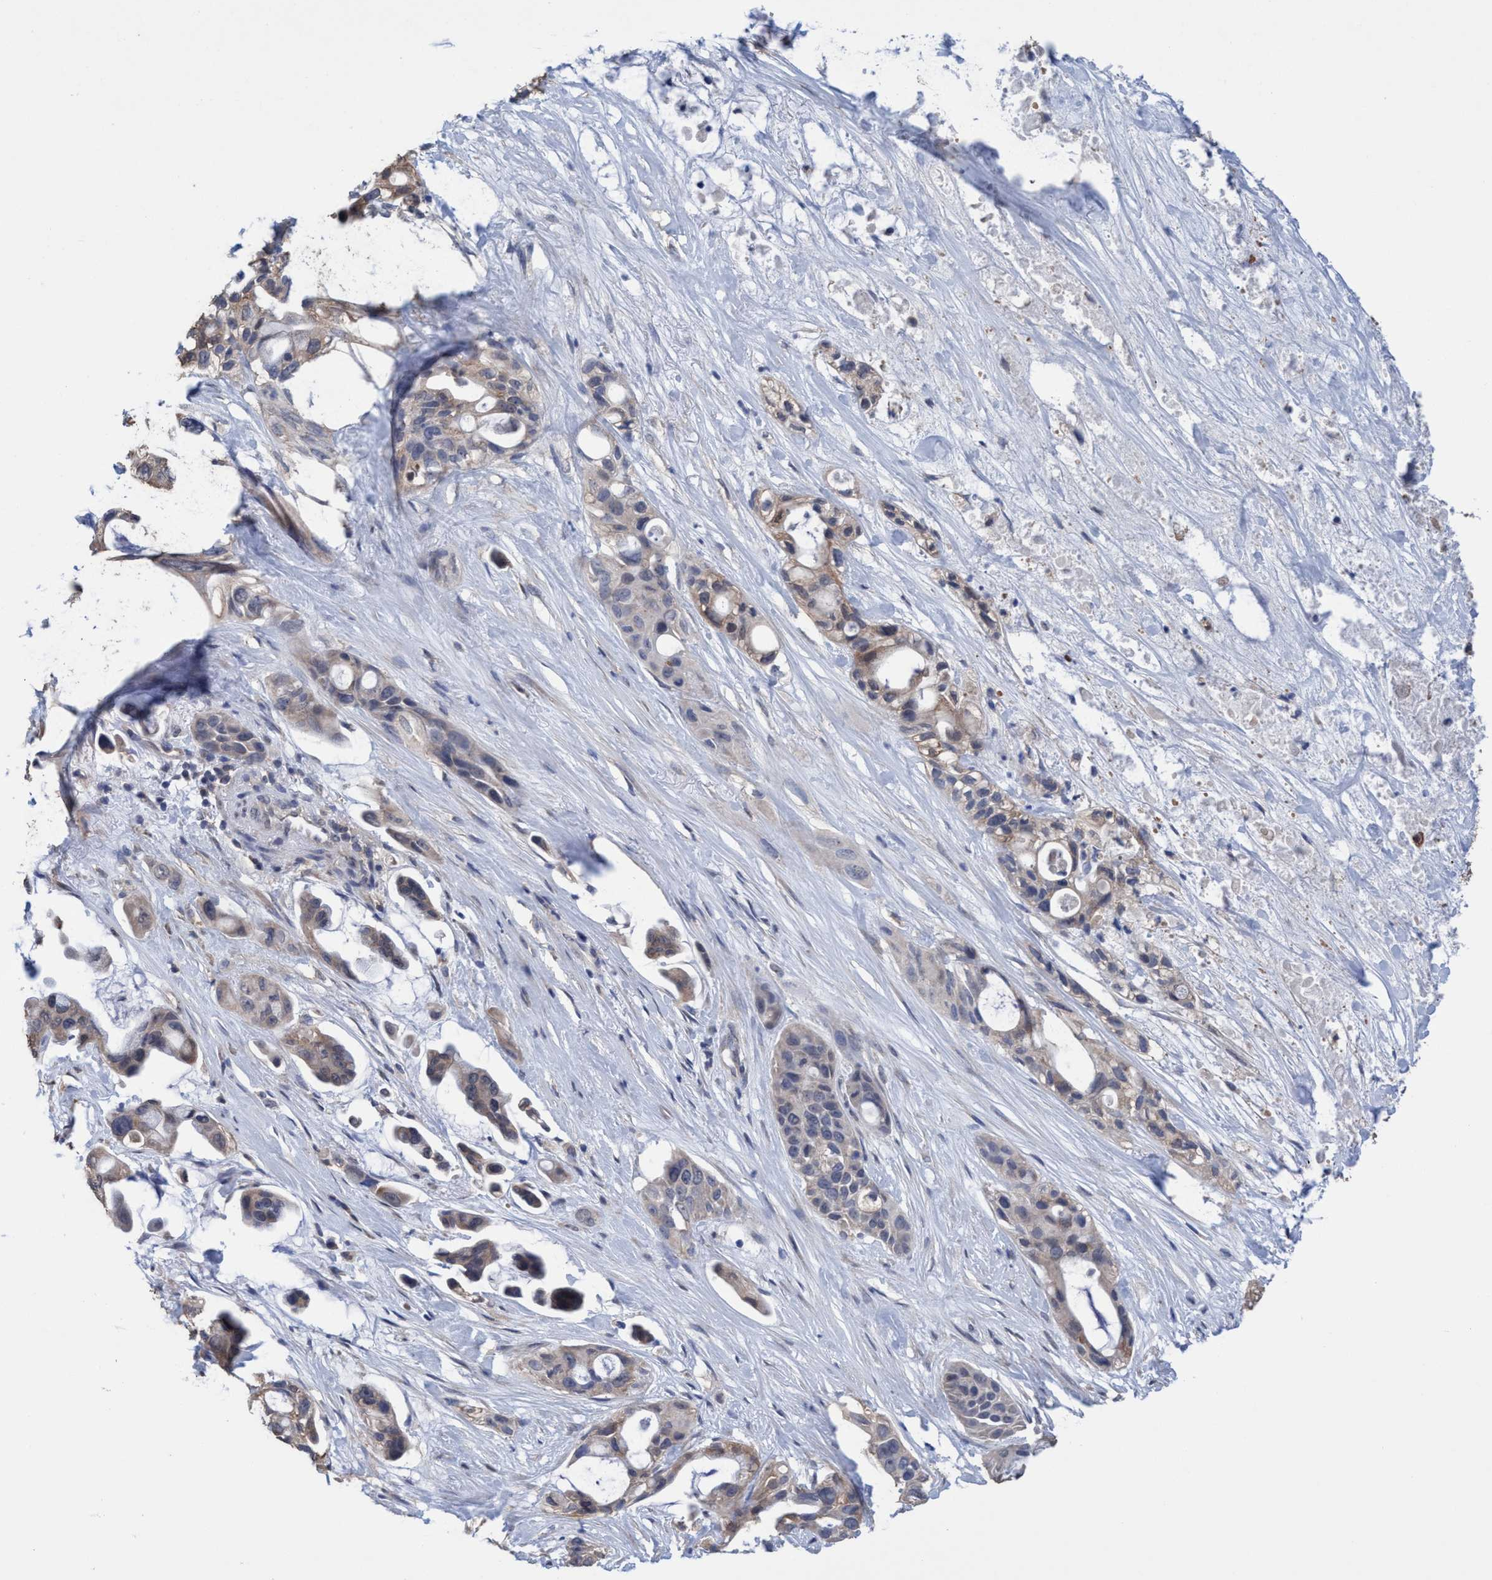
{"staining": {"intensity": "weak", "quantity": "<25%", "location": "cytoplasmic/membranous"}, "tissue": "pancreatic cancer", "cell_type": "Tumor cells", "image_type": "cancer", "snomed": [{"axis": "morphology", "description": "Adenocarcinoma, NOS"}, {"axis": "topography", "description": "Pancreas"}], "caption": "This is an IHC photomicrograph of adenocarcinoma (pancreatic). There is no staining in tumor cells.", "gene": "GLOD4", "patient": {"sex": "male", "age": 53}}